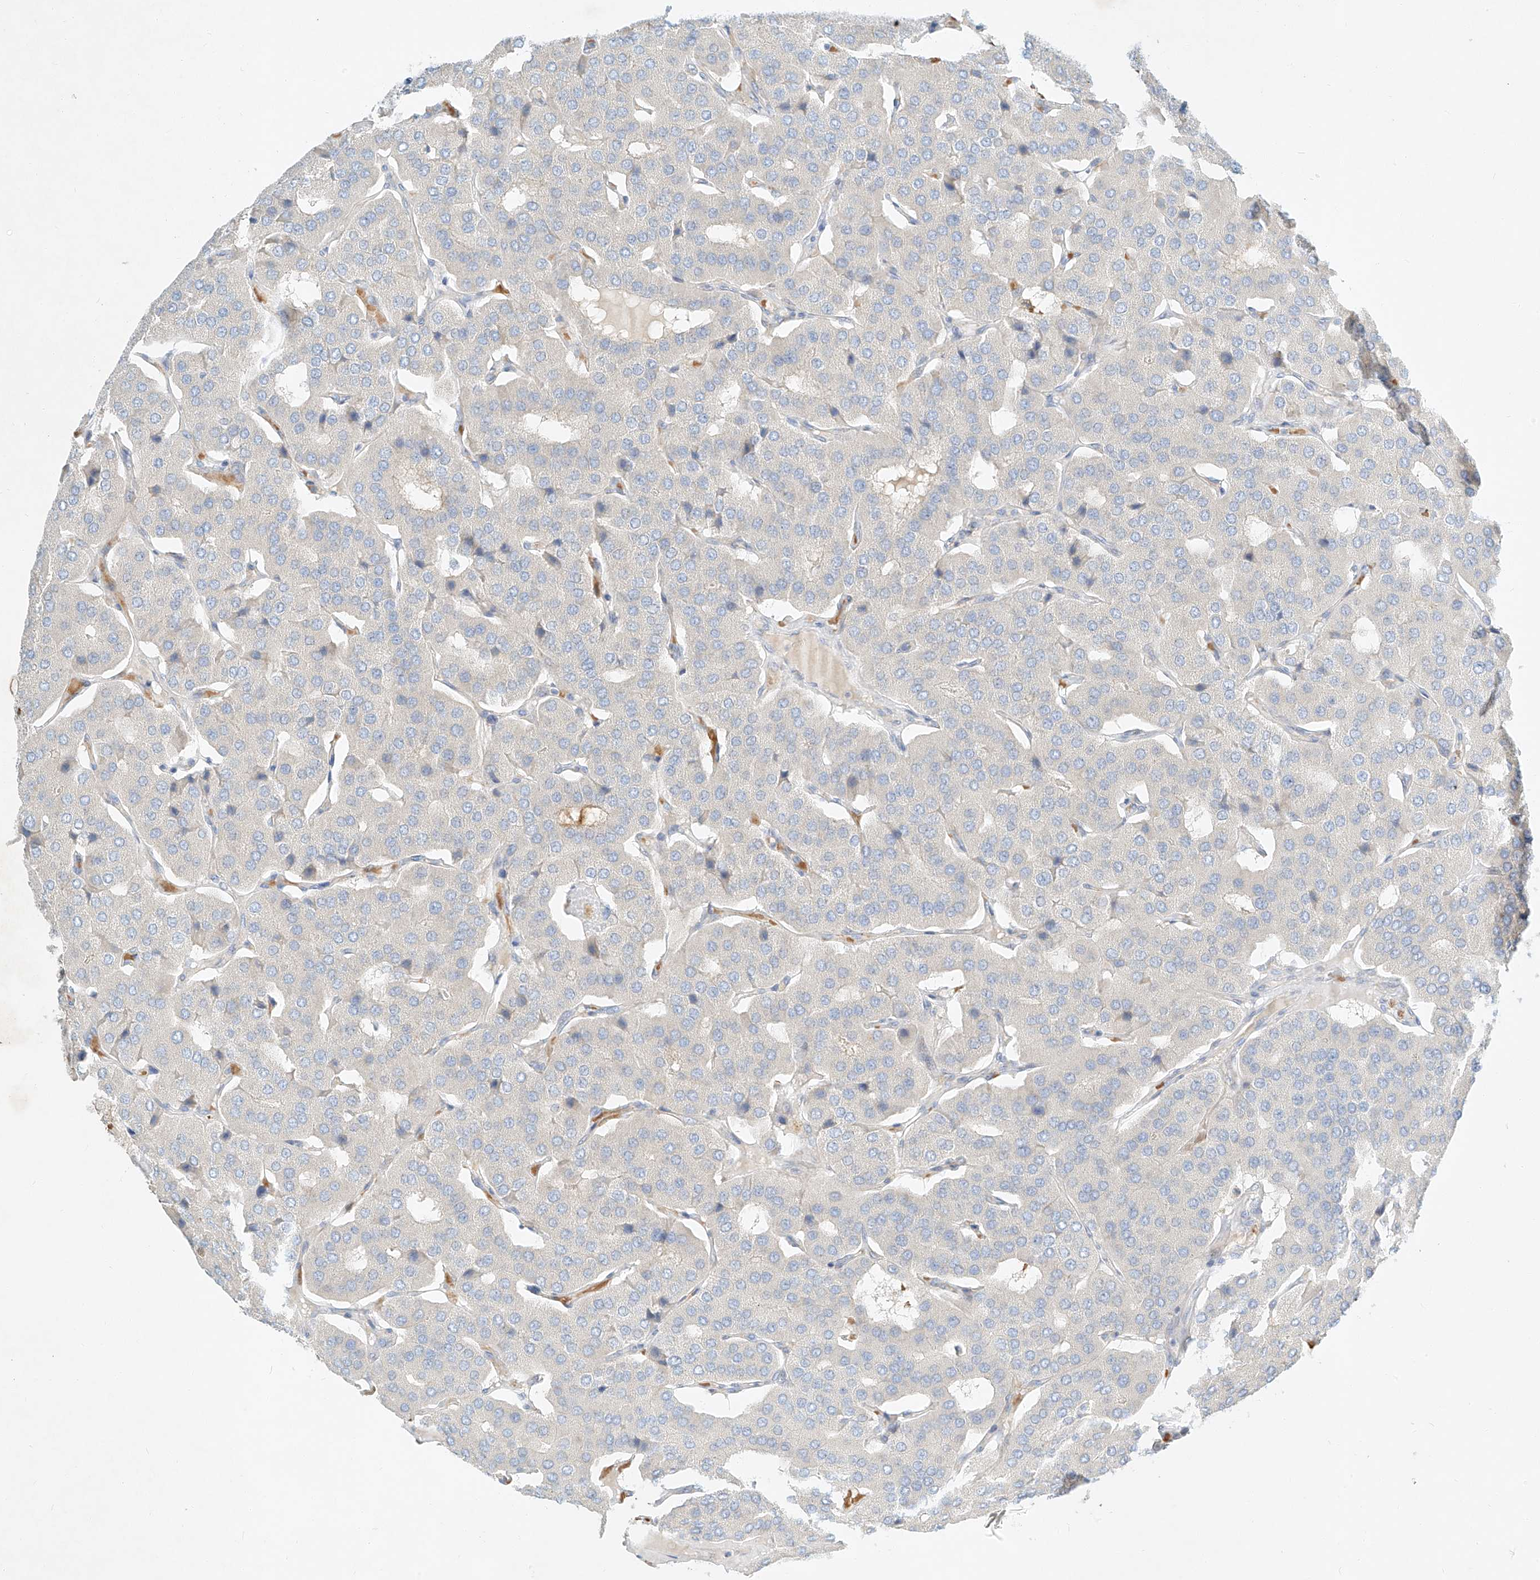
{"staining": {"intensity": "negative", "quantity": "none", "location": "none"}, "tissue": "parathyroid gland", "cell_type": "Glandular cells", "image_type": "normal", "snomed": [{"axis": "morphology", "description": "Normal tissue, NOS"}, {"axis": "morphology", "description": "Adenoma, NOS"}, {"axis": "topography", "description": "Parathyroid gland"}], "caption": "Immunohistochemistry (IHC) micrograph of unremarkable parathyroid gland: human parathyroid gland stained with DAB (3,3'-diaminobenzidine) demonstrates no significant protein expression in glandular cells.", "gene": "SYTL3", "patient": {"sex": "female", "age": 86}}